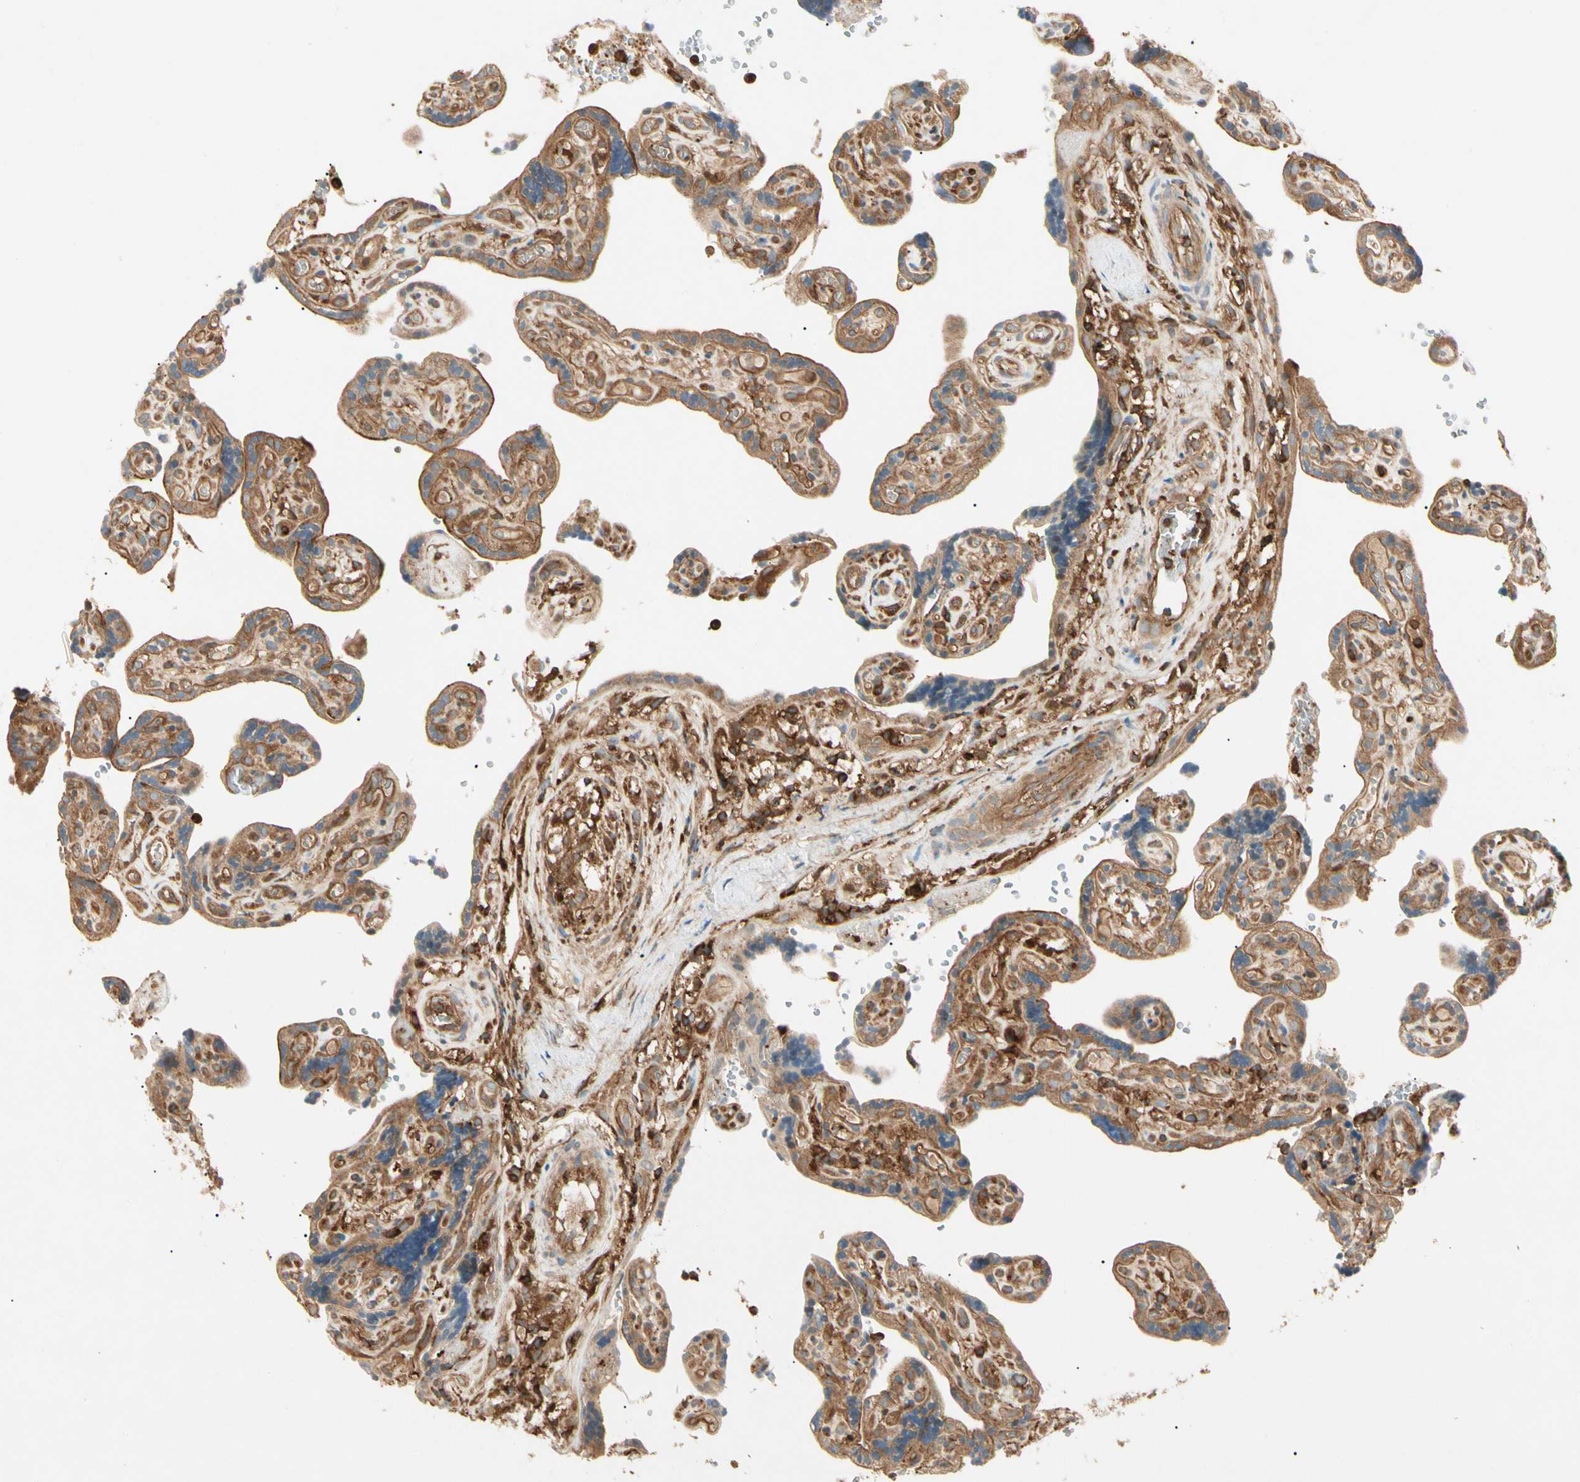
{"staining": {"intensity": "strong", "quantity": ">75%", "location": "cytoplasmic/membranous"}, "tissue": "placenta", "cell_type": "Decidual cells", "image_type": "normal", "snomed": [{"axis": "morphology", "description": "Normal tissue, NOS"}, {"axis": "topography", "description": "Placenta"}], "caption": "Immunohistochemistry histopathology image of benign placenta: placenta stained using immunohistochemistry (IHC) shows high levels of strong protein expression localized specifically in the cytoplasmic/membranous of decidual cells, appearing as a cytoplasmic/membranous brown color.", "gene": "ARPC2", "patient": {"sex": "female", "age": 30}}